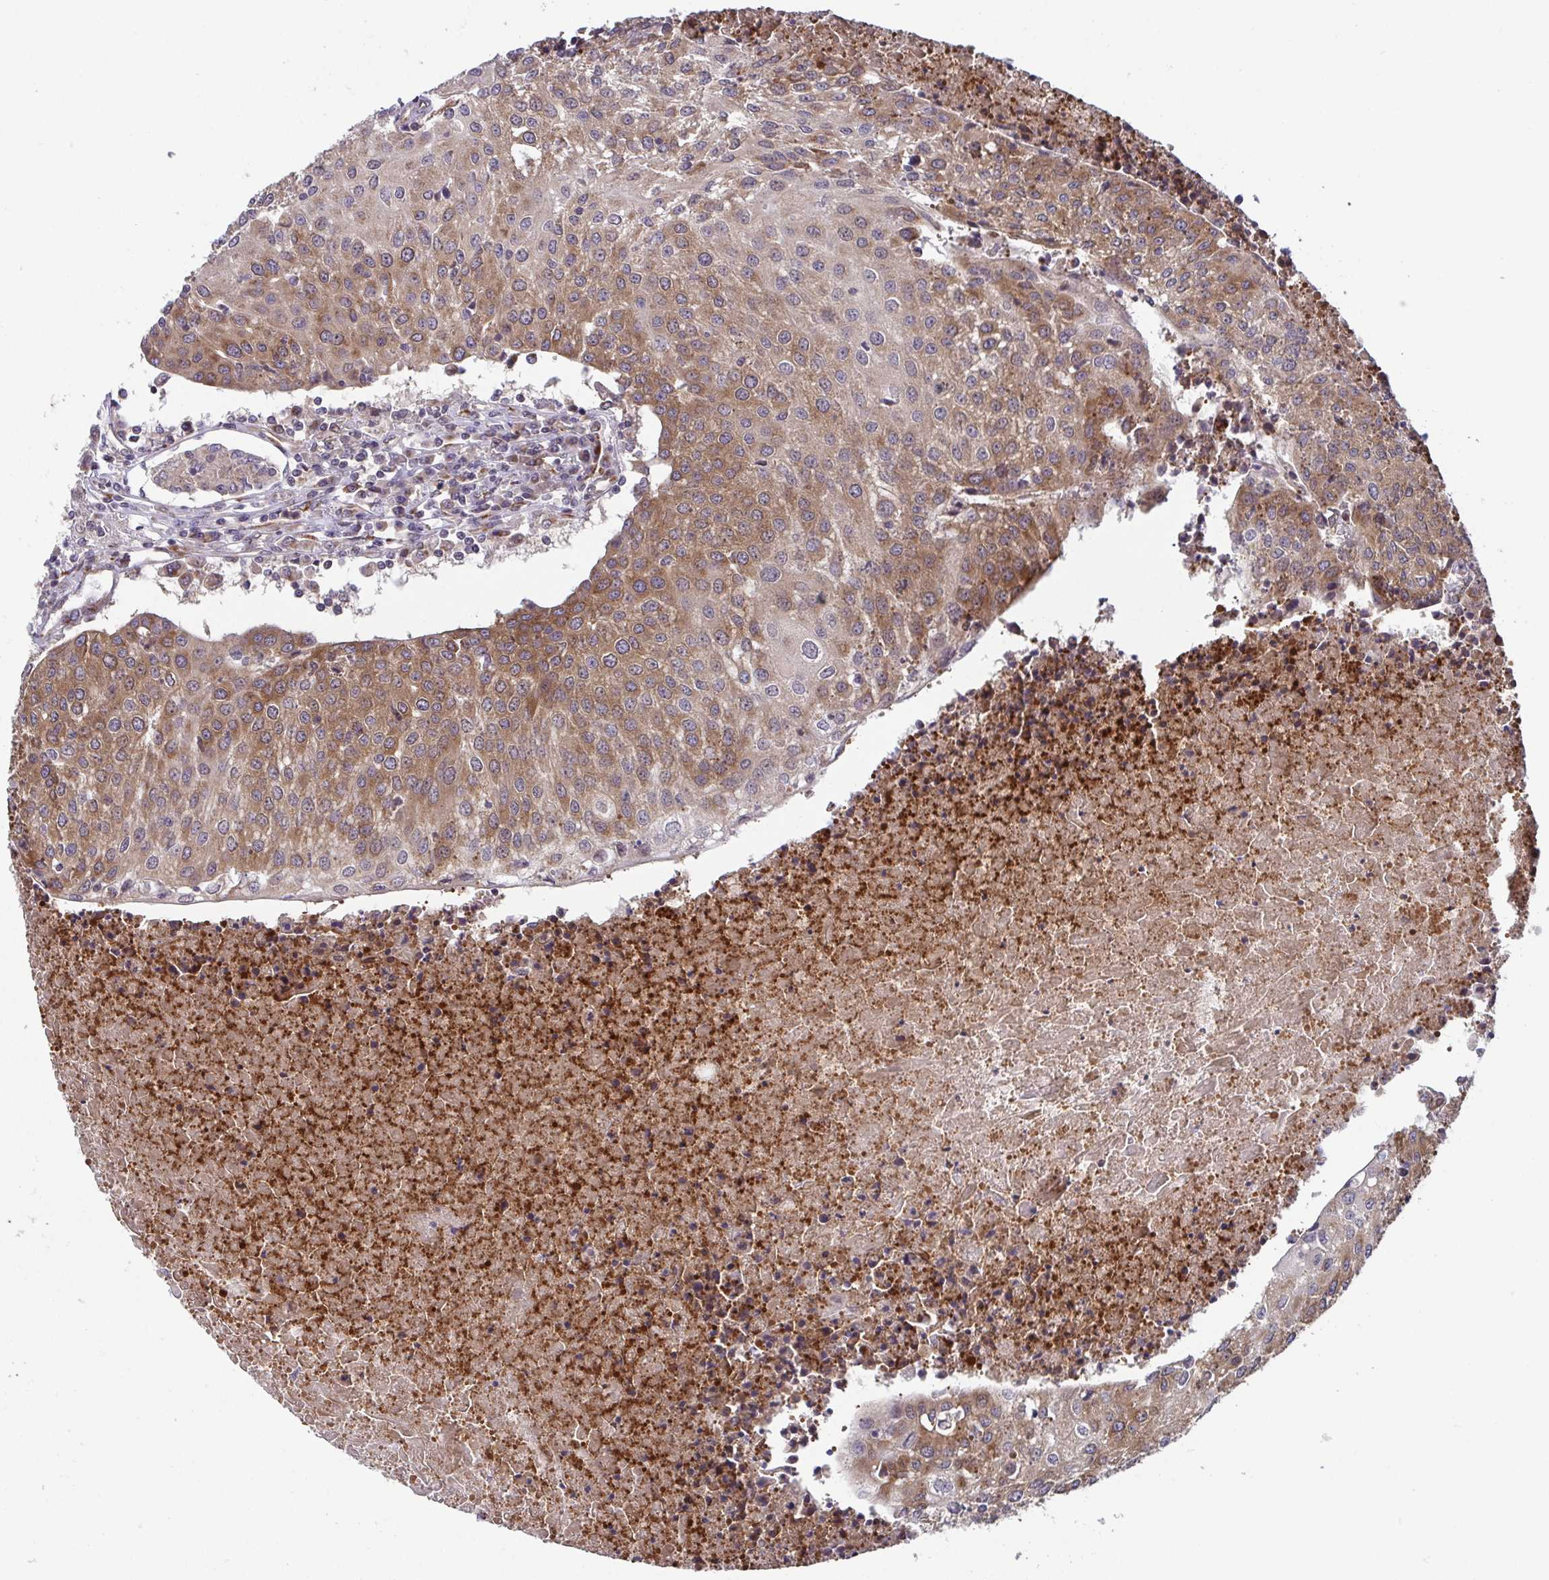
{"staining": {"intensity": "moderate", "quantity": ">75%", "location": "cytoplasmic/membranous"}, "tissue": "urothelial cancer", "cell_type": "Tumor cells", "image_type": "cancer", "snomed": [{"axis": "morphology", "description": "Urothelial carcinoma, High grade"}, {"axis": "topography", "description": "Urinary bladder"}], "caption": "Urothelial cancer stained with a brown dye displays moderate cytoplasmic/membranous positive expression in about >75% of tumor cells.", "gene": "ATP5MJ", "patient": {"sex": "female", "age": 85}}